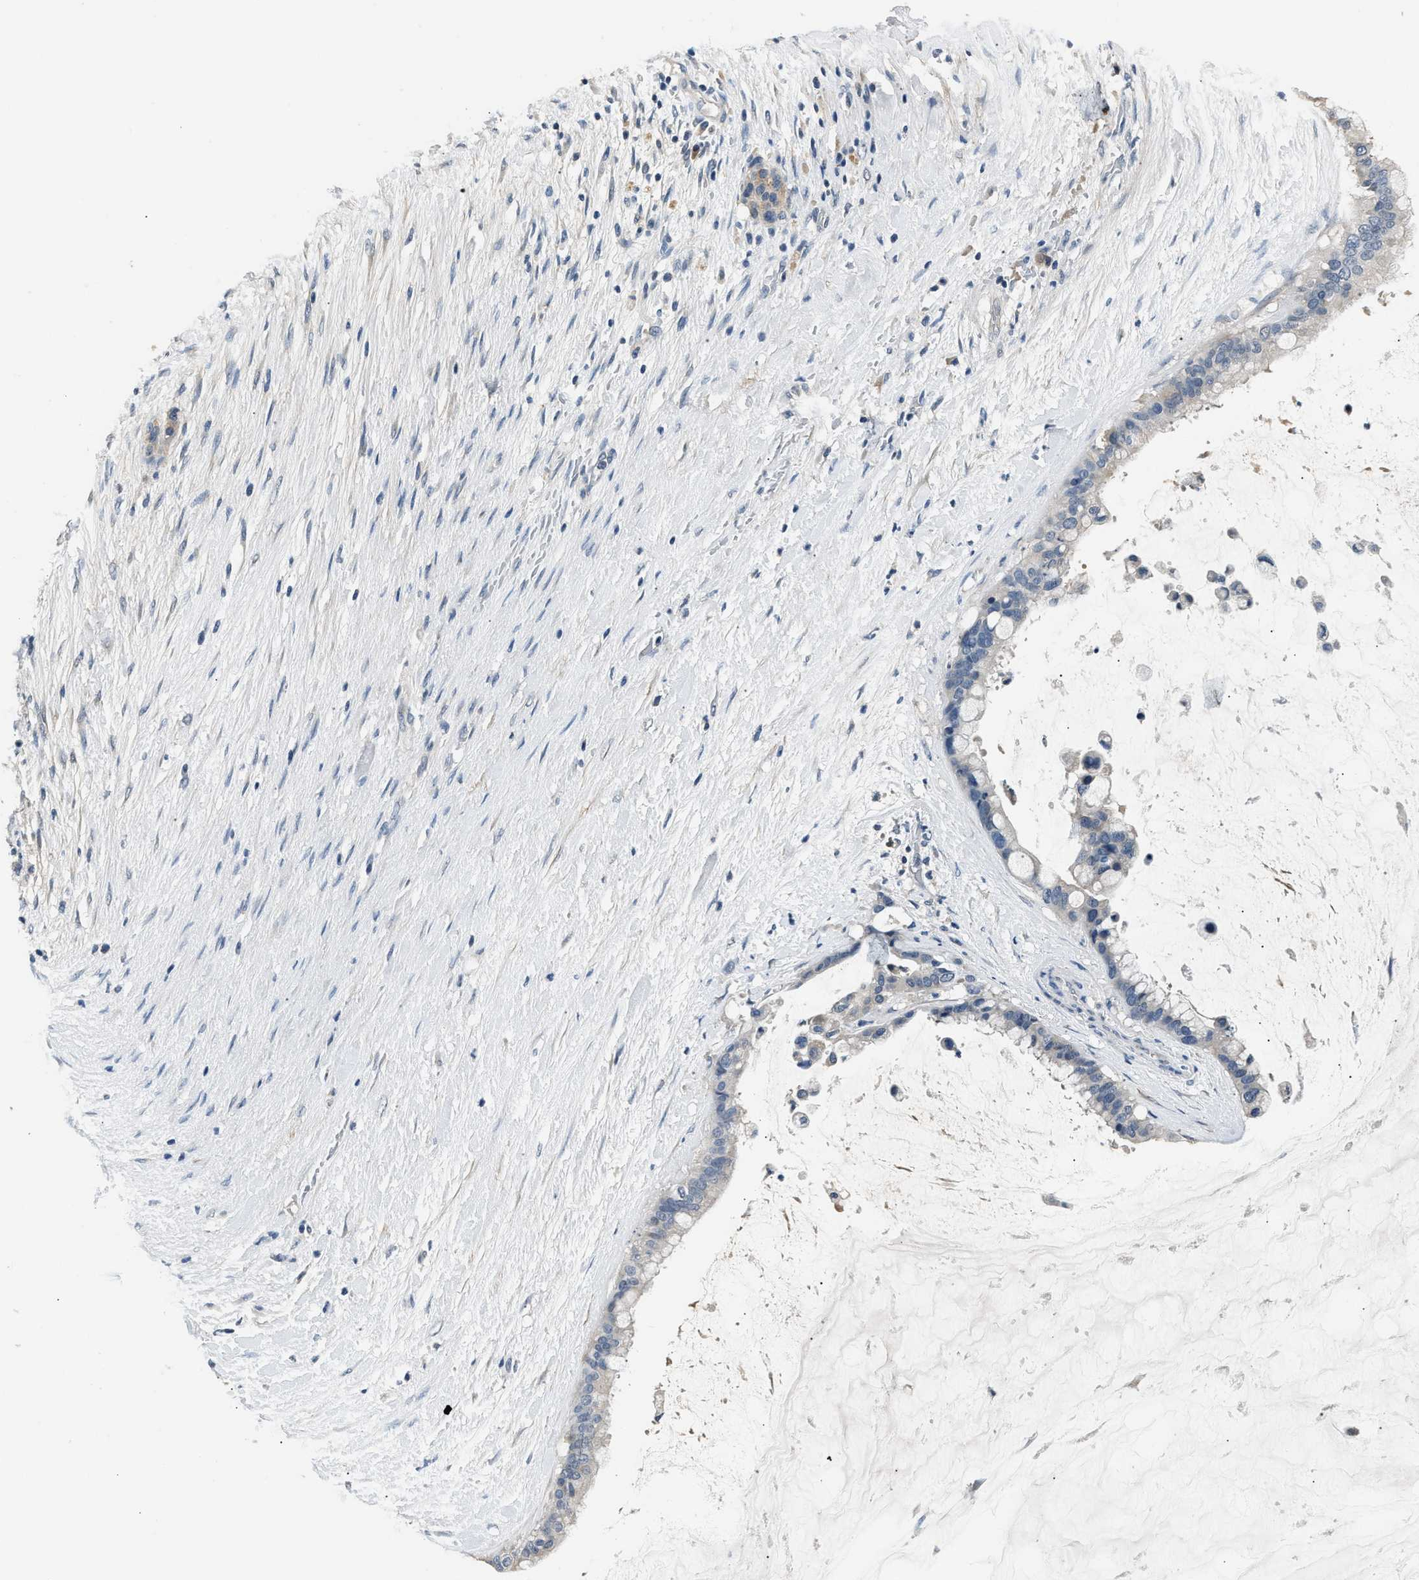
{"staining": {"intensity": "negative", "quantity": "none", "location": "none"}, "tissue": "pancreatic cancer", "cell_type": "Tumor cells", "image_type": "cancer", "snomed": [{"axis": "morphology", "description": "Adenocarcinoma, NOS"}, {"axis": "topography", "description": "Pancreas"}], "caption": "Immunohistochemical staining of human pancreatic cancer (adenocarcinoma) shows no significant expression in tumor cells.", "gene": "INHA", "patient": {"sex": "male", "age": 41}}